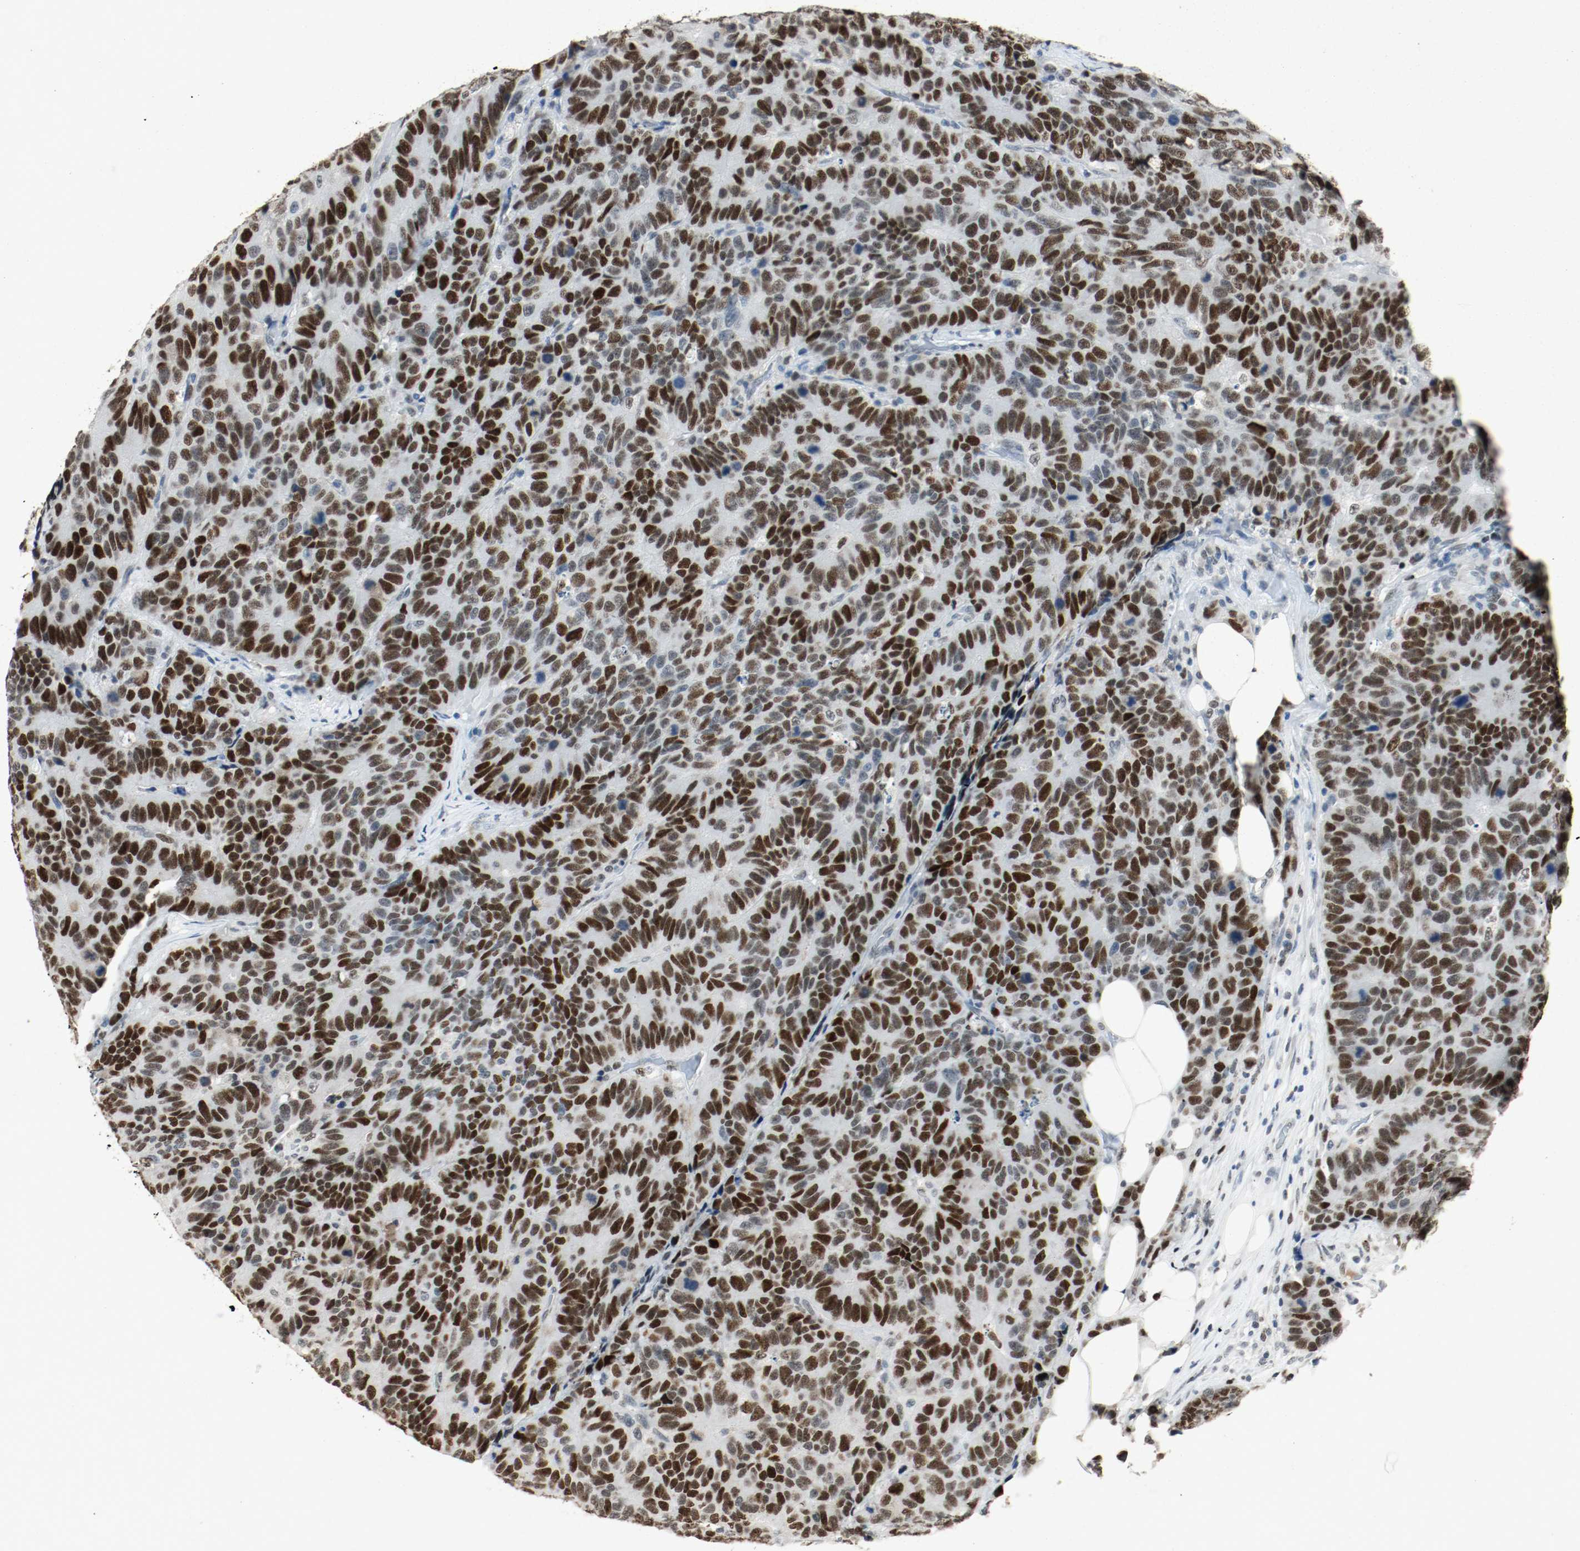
{"staining": {"intensity": "strong", "quantity": ">75%", "location": "nuclear"}, "tissue": "colorectal cancer", "cell_type": "Tumor cells", "image_type": "cancer", "snomed": [{"axis": "morphology", "description": "Adenocarcinoma, NOS"}, {"axis": "topography", "description": "Colon"}], "caption": "This photomicrograph reveals immunohistochemistry staining of human colorectal cancer (adenocarcinoma), with high strong nuclear positivity in approximately >75% of tumor cells.", "gene": "DNMT1", "patient": {"sex": "female", "age": 86}}